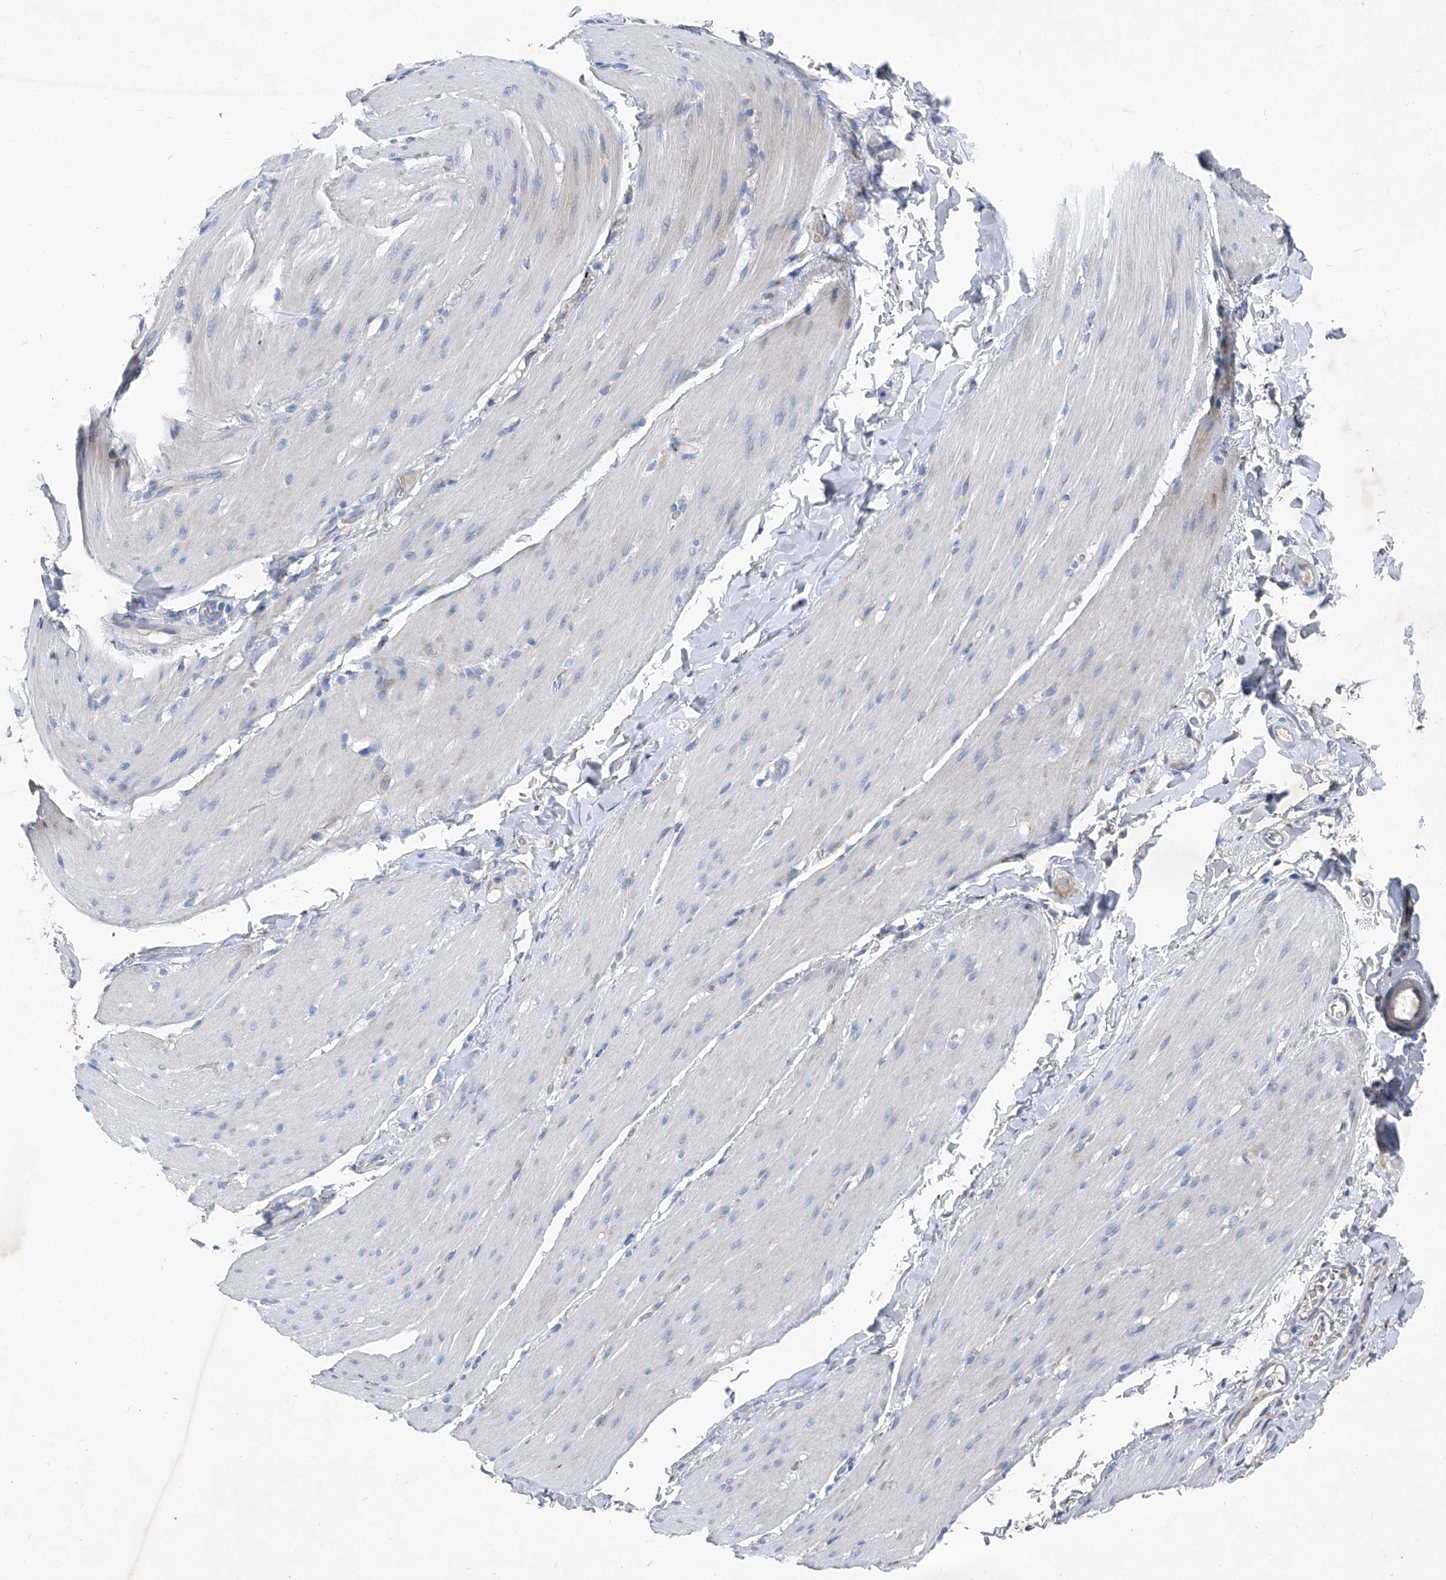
{"staining": {"intensity": "negative", "quantity": "none", "location": "none"}, "tissue": "smooth muscle", "cell_type": "Smooth muscle cells", "image_type": "normal", "snomed": [{"axis": "morphology", "description": "Normal tissue, NOS"}, {"axis": "topography", "description": "Smooth muscle"}, {"axis": "topography", "description": "Small intestine"}], "caption": "This is an immunohistochemistry photomicrograph of normal smooth muscle. There is no positivity in smooth muscle cells.", "gene": "IFI27", "patient": {"sex": "female", "age": 84}}